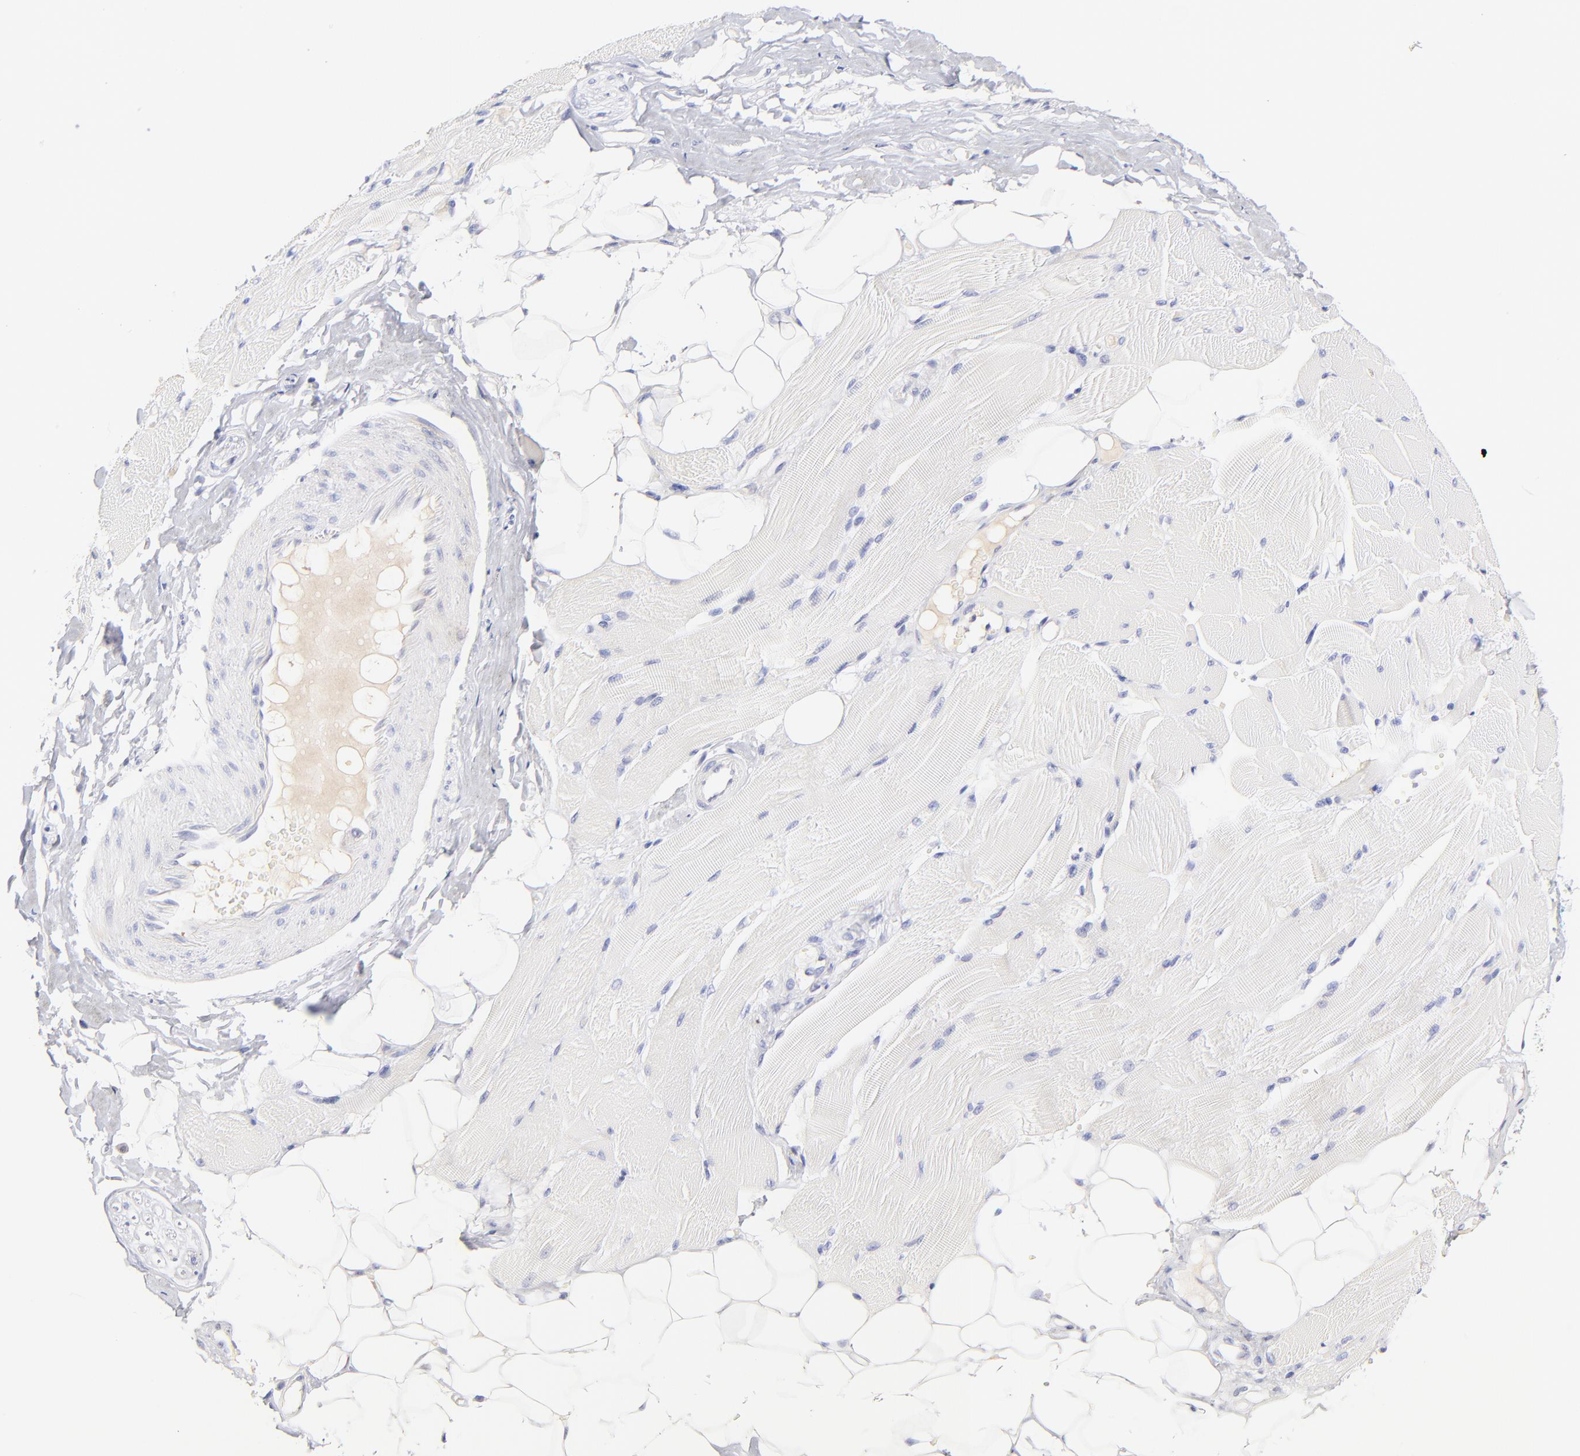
{"staining": {"intensity": "negative", "quantity": "none", "location": "none"}, "tissue": "skeletal muscle", "cell_type": "Myocytes", "image_type": "normal", "snomed": [{"axis": "morphology", "description": "Normal tissue, NOS"}, {"axis": "topography", "description": "Skeletal muscle"}, {"axis": "topography", "description": "Peripheral nerve tissue"}], "caption": "This is an immunohistochemistry micrograph of benign human skeletal muscle. There is no positivity in myocytes.", "gene": "ASB9", "patient": {"sex": "female", "age": 84}}